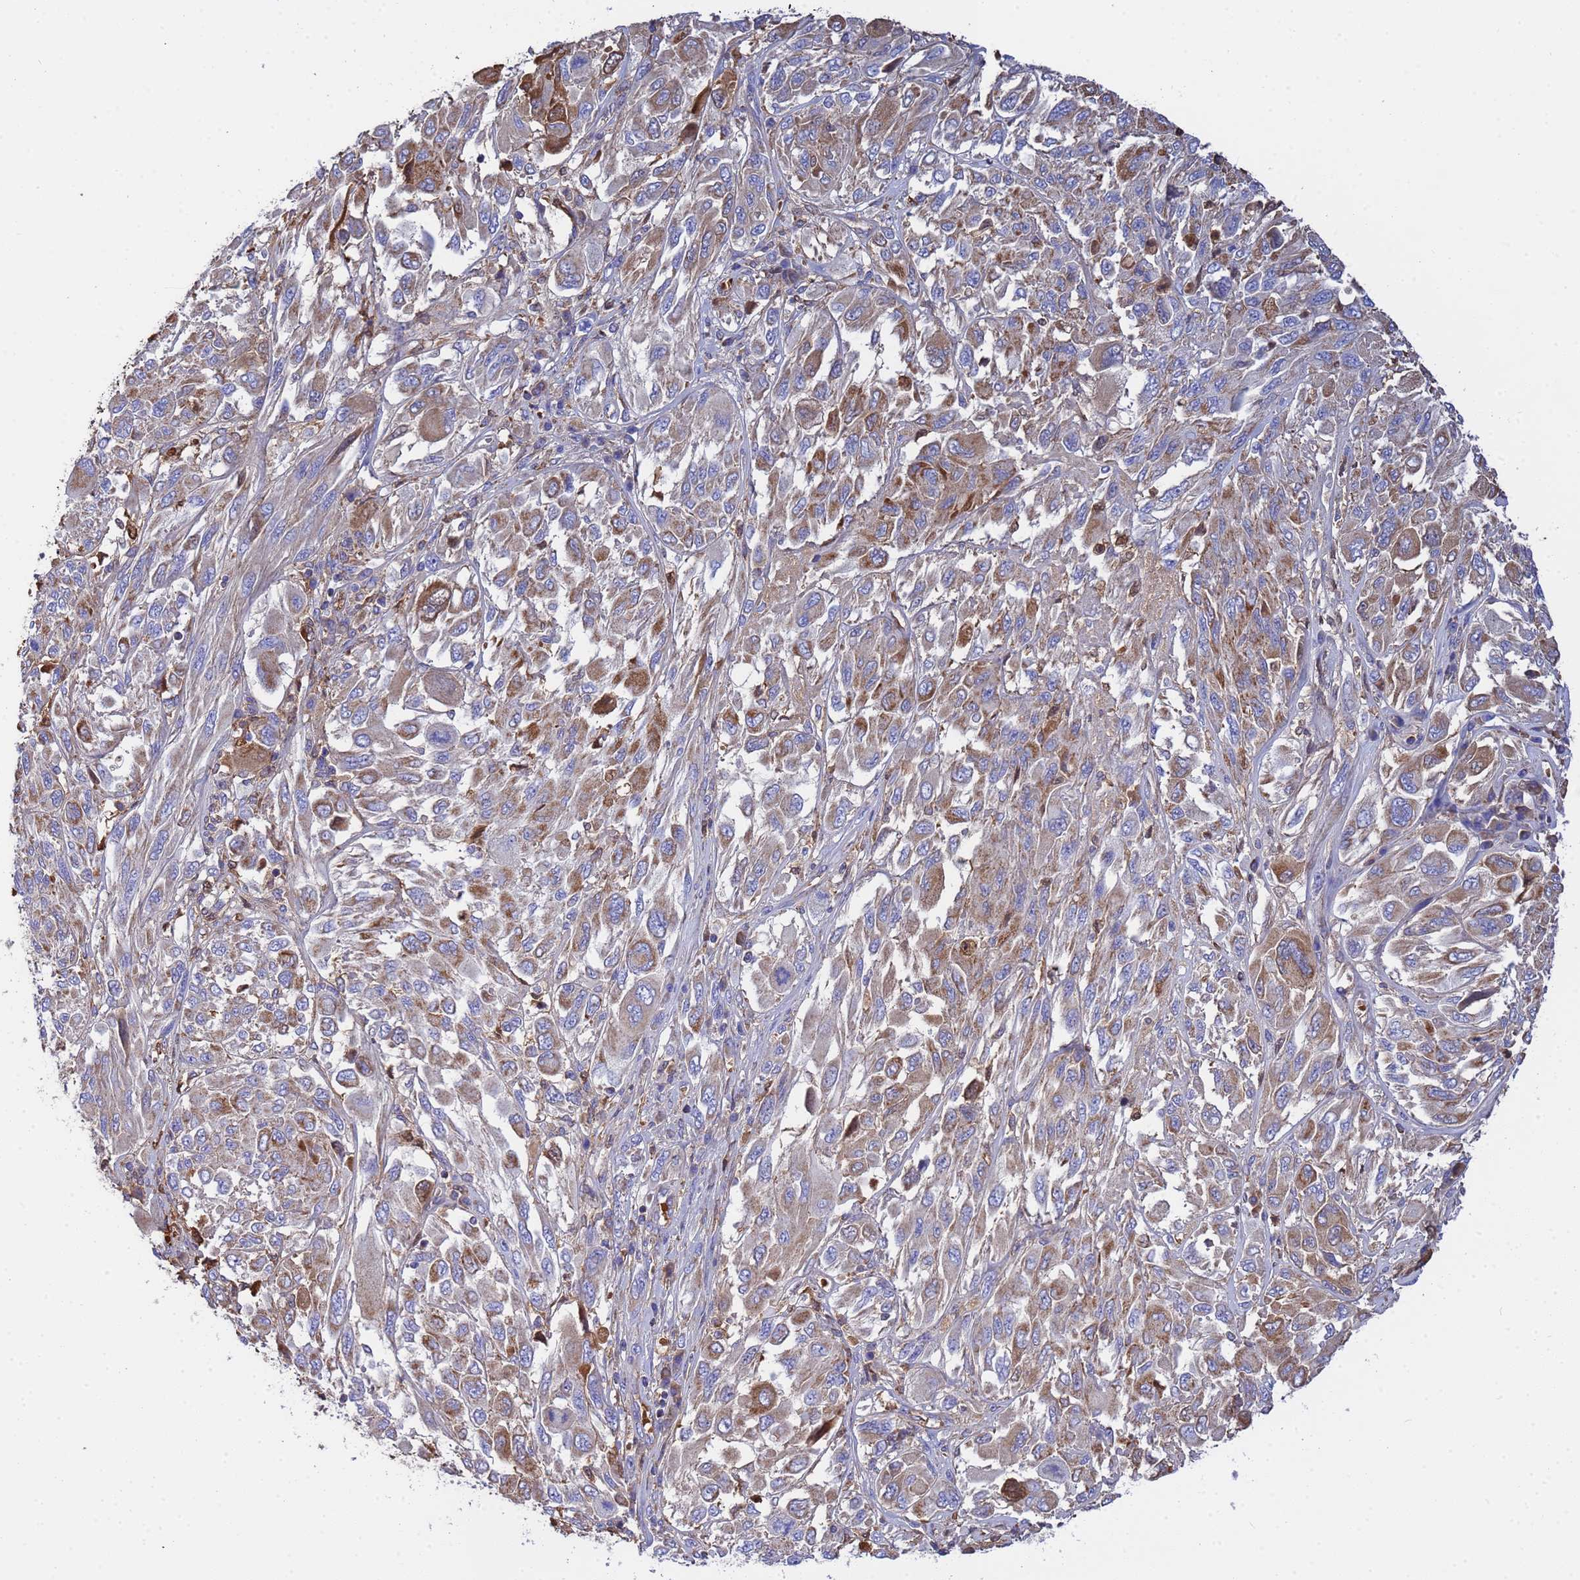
{"staining": {"intensity": "moderate", "quantity": "<25%", "location": "cytoplasmic/membranous"}, "tissue": "melanoma", "cell_type": "Tumor cells", "image_type": "cancer", "snomed": [{"axis": "morphology", "description": "Malignant melanoma, NOS"}, {"axis": "topography", "description": "Skin"}], "caption": "Immunohistochemistry photomicrograph of human malignant melanoma stained for a protein (brown), which displays low levels of moderate cytoplasmic/membranous staining in approximately <25% of tumor cells.", "gene": "GLUD1", "patient": {"sex": "female", "age": 91}}